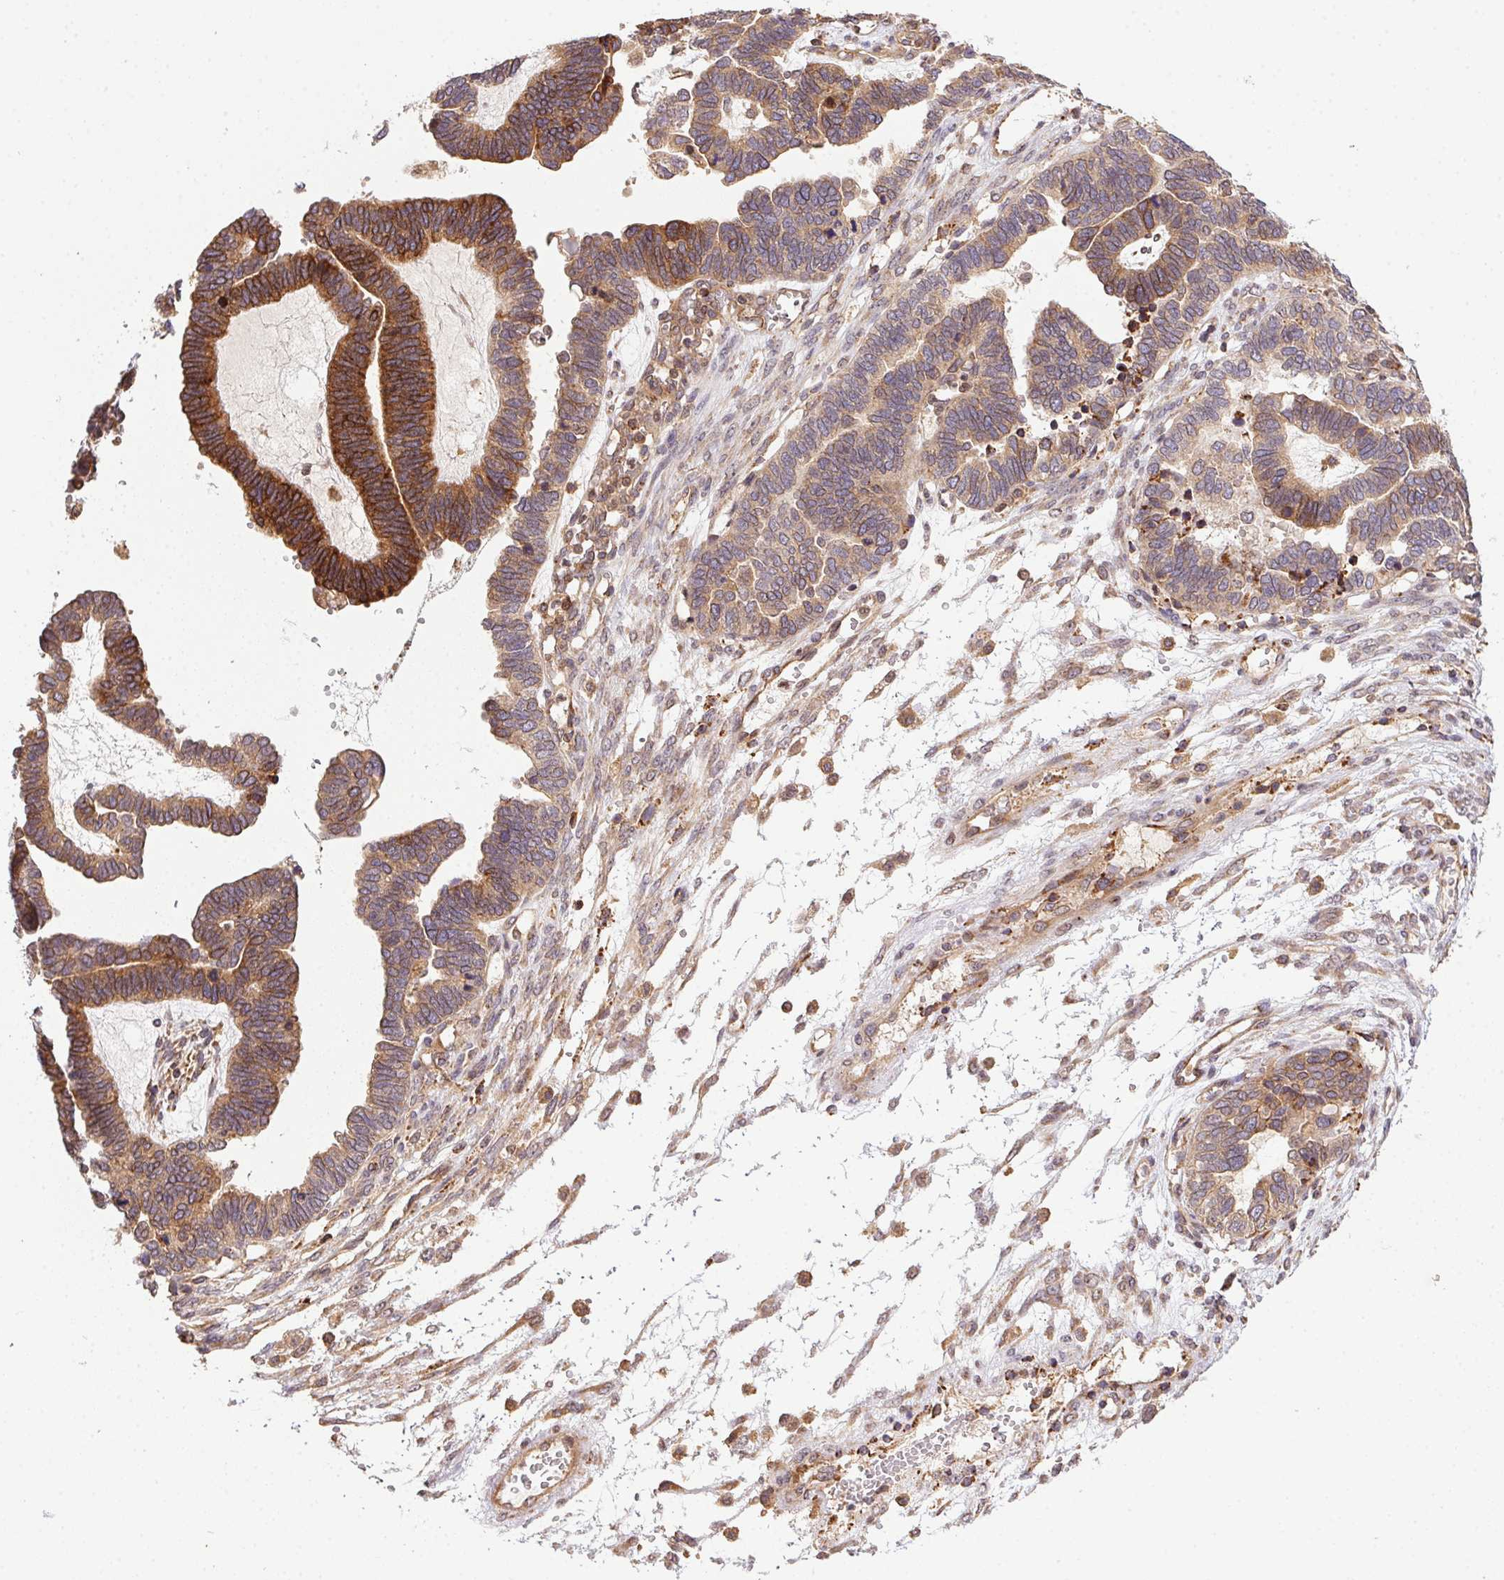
{"staining": {"intensity": "moderate", "quantity": ">75%", "location": "cytoplasmic/membranous"}, "tissue": "ovarian cancer", "cell_type": "Tumor cells", "image_type": "cancer", "snomed": [{"axis": "morphology", "description": "Cystadenocarcinoma, serous, NOS"}, {"axis": "topography", "description": "Ovary"}], "caption": "There is medium levels of moderate cytoplasmic/membranous staining in tumor cells of ovarian serous cystadenocarcinoma, as demonstrated by immunohistochemical staining (brown color).", "gene": "MEX3D", "patient": {"sex": "female", "age": 51}}